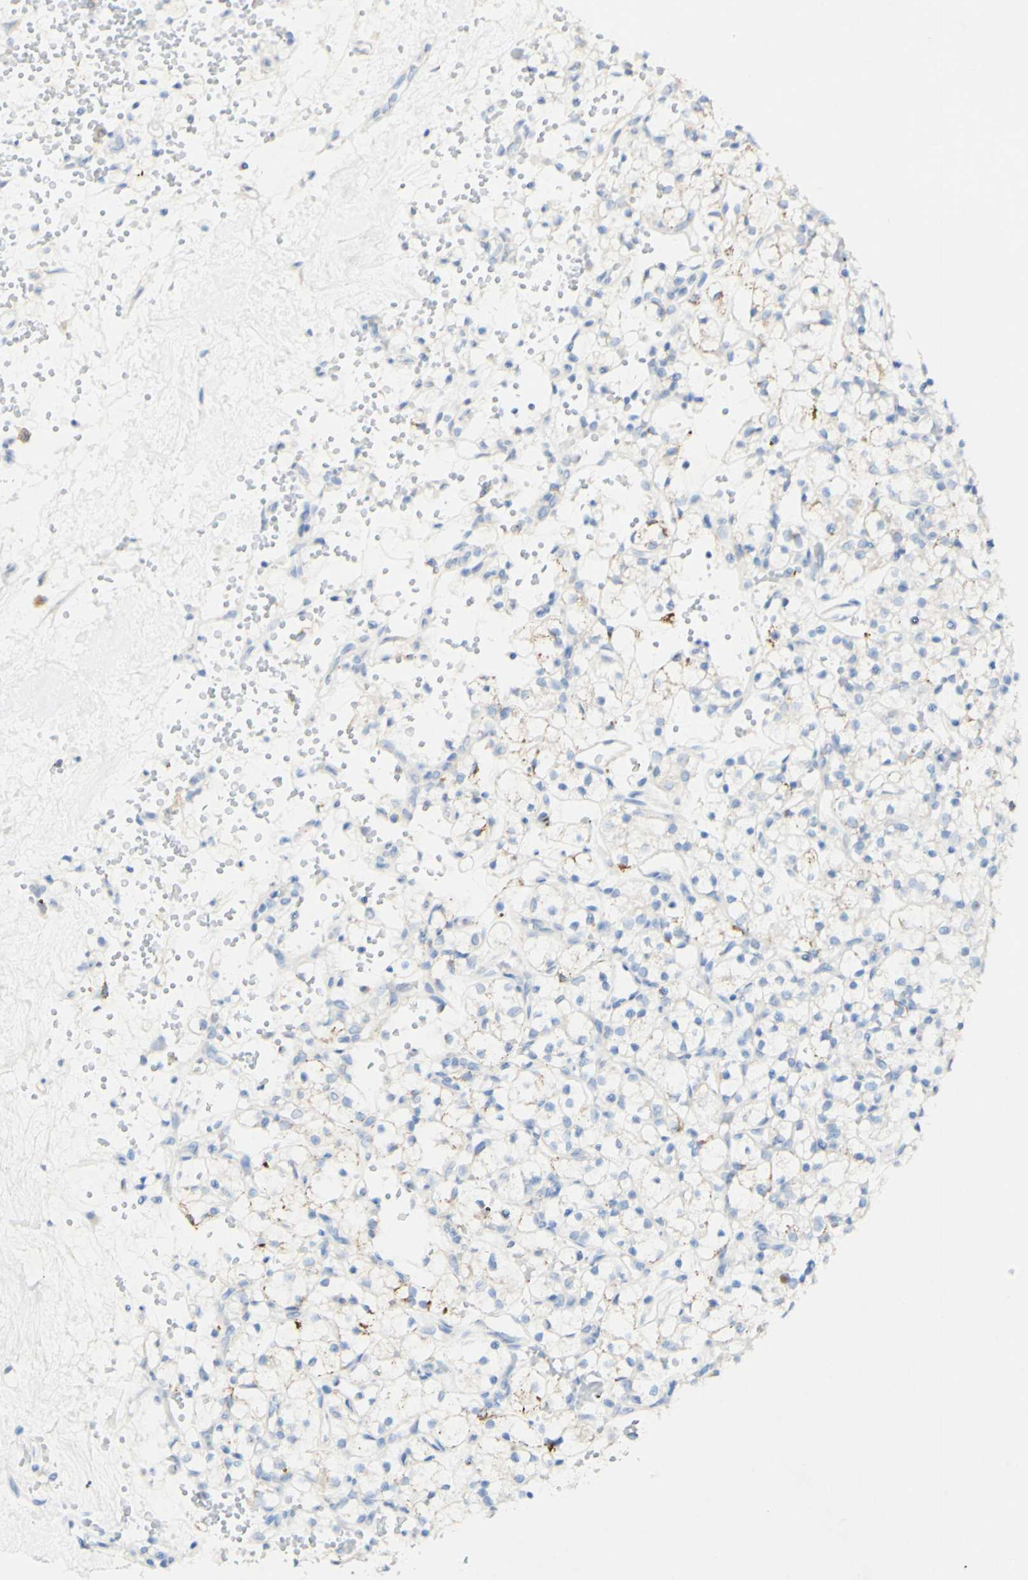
{"staining": {"intensity": "negative", "quantity": "none", "location": "none"}, "tissue": "renal cancer", "cell_type": "Tumor cells", "image_type": "cancer", "snomed": [{"axis": "morphology", "description": "Adenocarcinoma, NOS"}, {"axis": "topography", "description": "Kidney"}], "caption": "The IHC image has no significant positivity in tumor cells of renal cancer tissue.", "gene": "FGF4", "patient": {"sex": "female", "age": 60}}